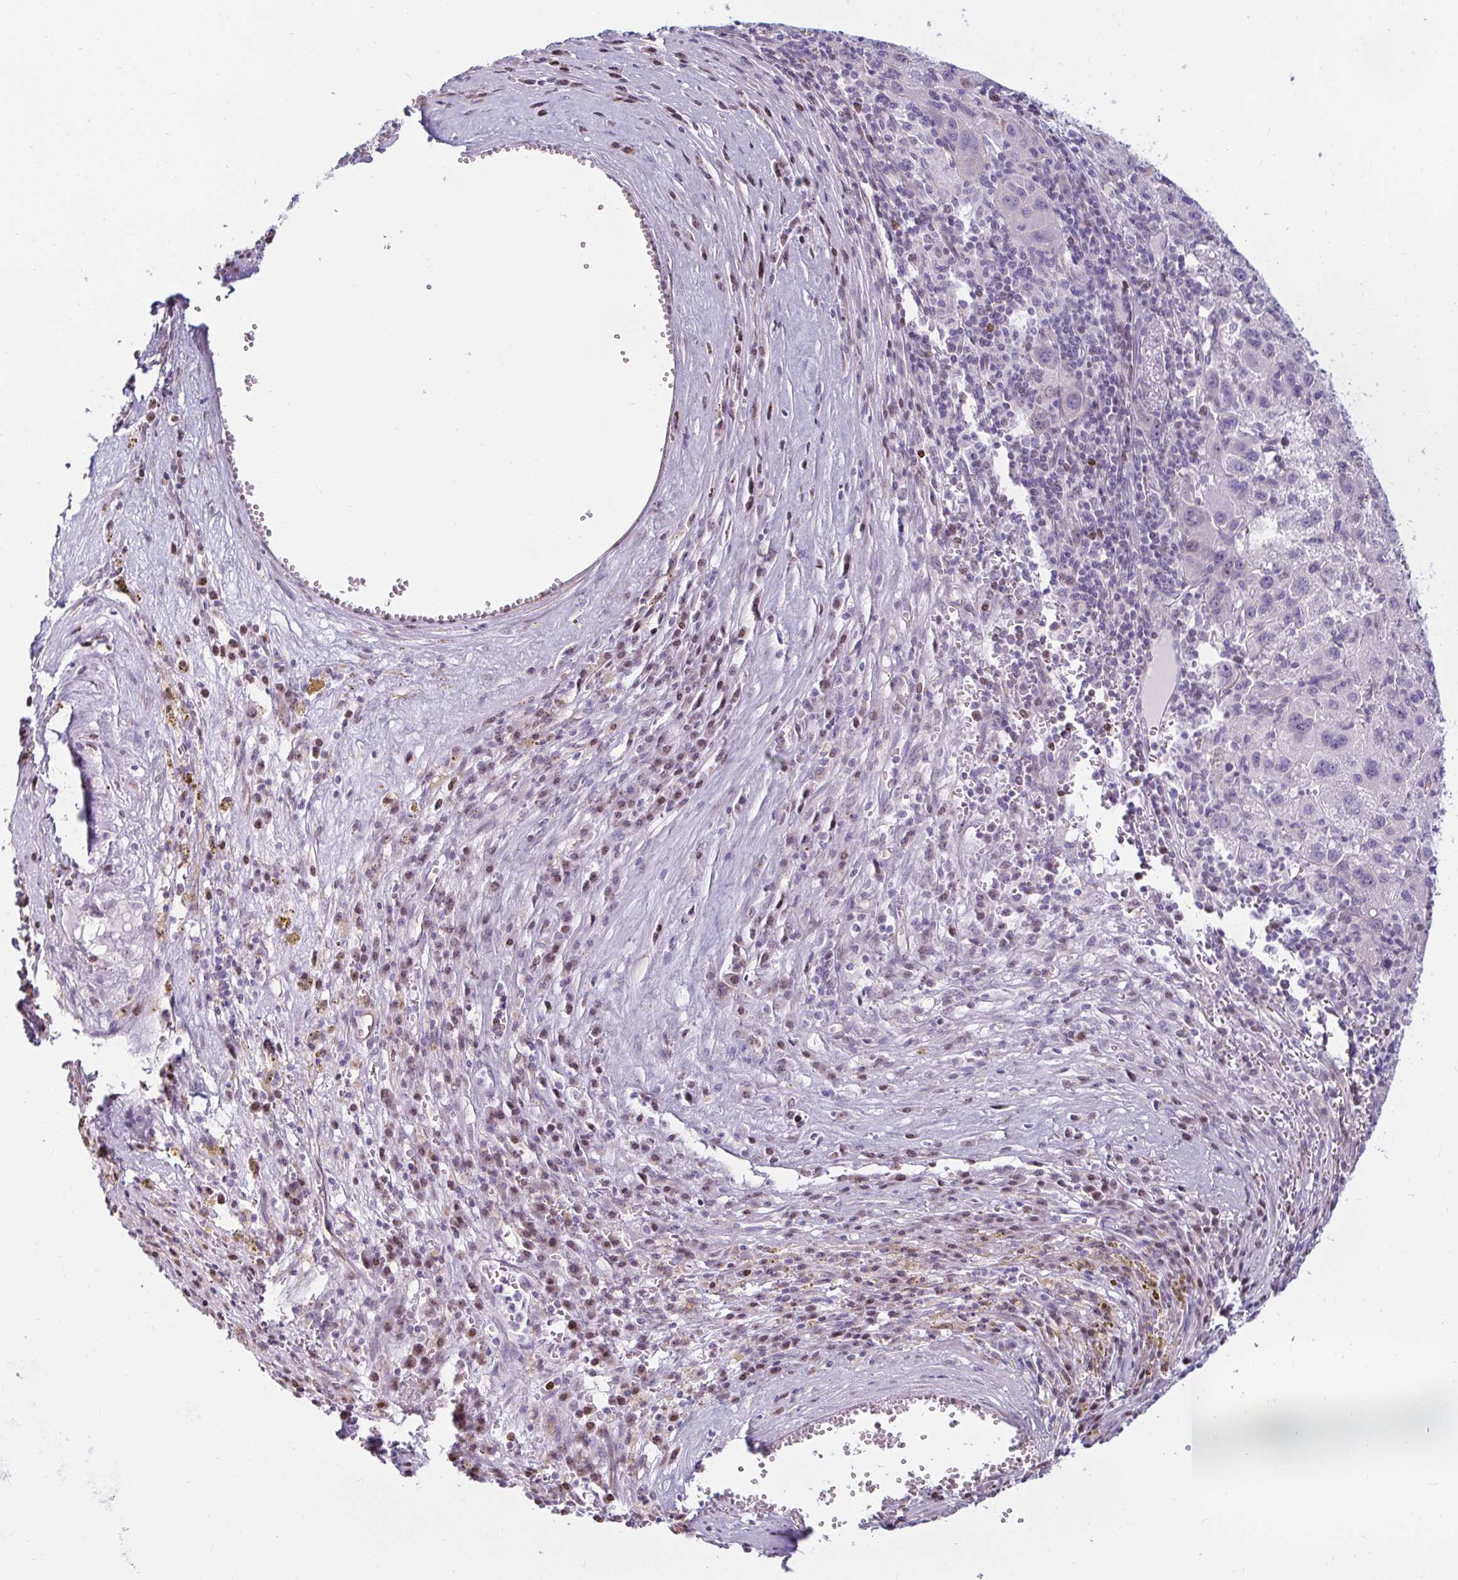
{"staining": {"intensity": "negative", "quantity": "none", "location": "none"}, "tissue": "liver cancer", "cell_type": "Tumor cells", "image_type": "cancer", "snomed": [{"axis": "morphology", "description": "Carcinoma, Hepatocellular, NOS"}, {"axis": "topography", "description": "Liver"}], "caption": "A high-resolution image shows IHC staining of hepatocellular carcinoma (liver), which demonstrates no significant staining in tumor cells.", "gene": "CAPSL", "patient": {"sex": "female", "age": 77}}